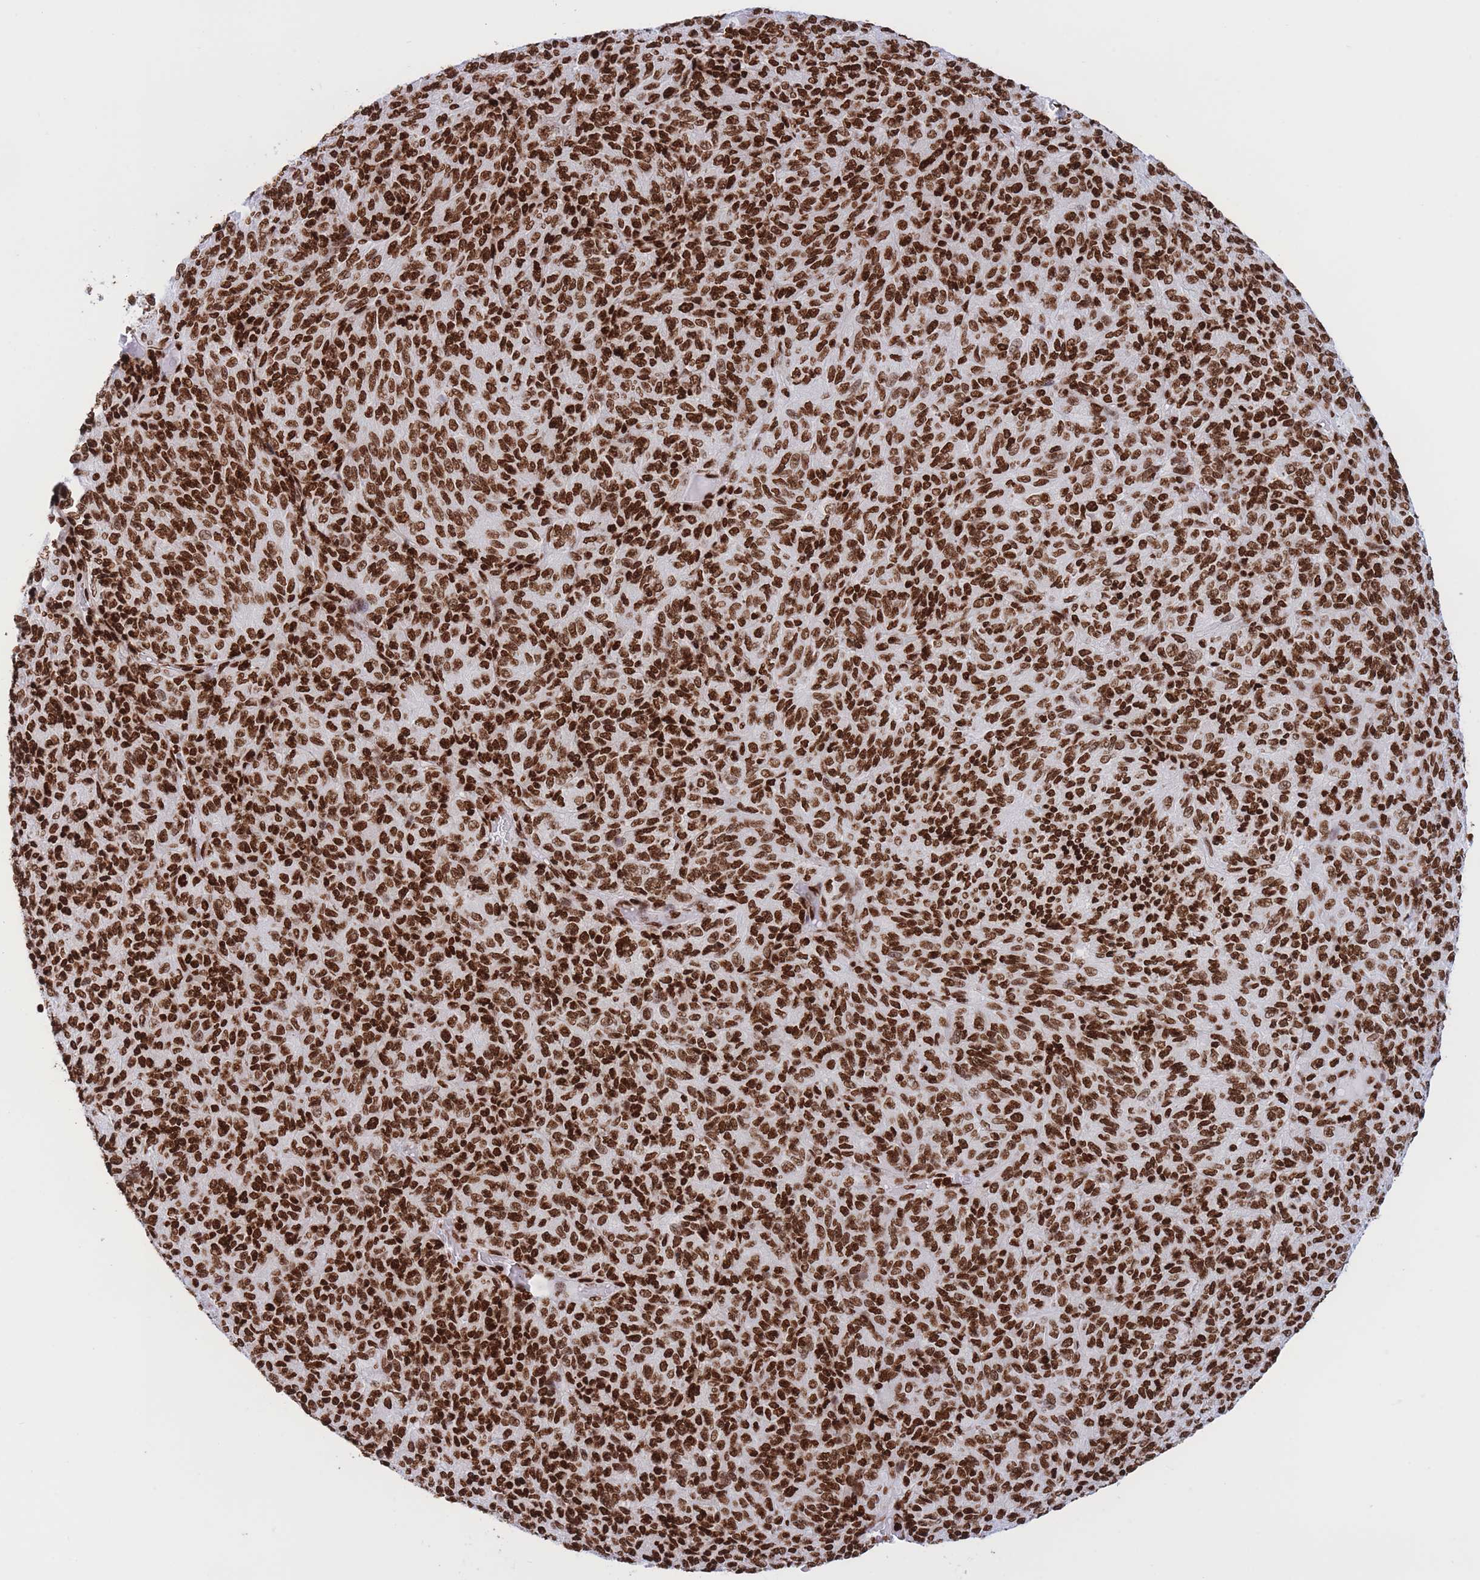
{"staining": {"intensity": "strong", "quantity": ">75%", "location": "nuclear"}, "tissue": "melanoma", "cell_type": "Tumor cells", "image_type": "cancer", "snomed": [{"axis": "morphology", "description": "Malignant melanoma, Metastatic site"}, {"axis": "topography", "description": "Brain"}], "caption": "Melanoma stained for a protein (brown) shows strong nuclear positive staining in approximately >75% of tumor cells.", "gene": "H2BC11", "patient": {"sex": "female", "age": 56}}